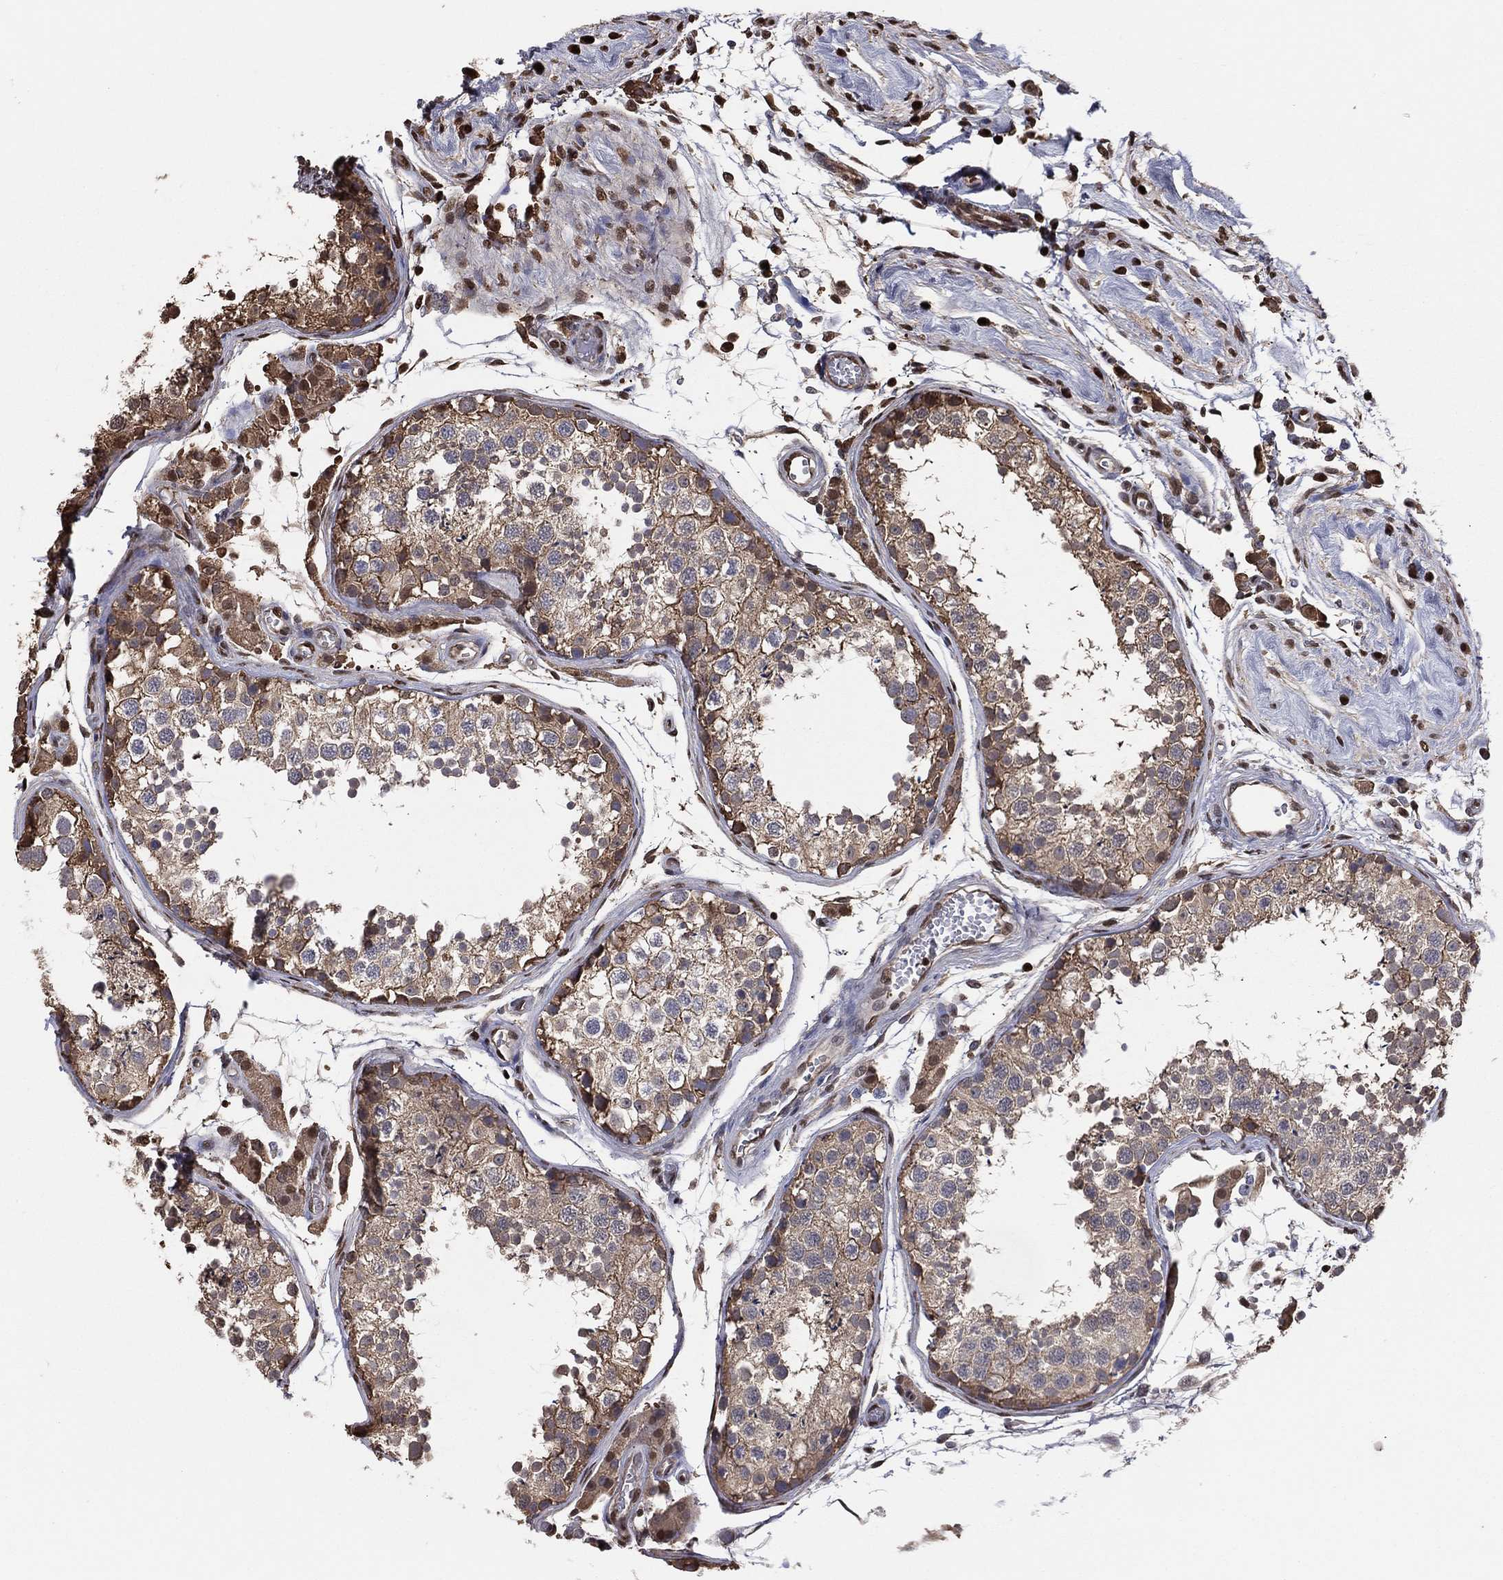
{"staining": {"intensity": "moderate", "quantity": "25%-75%", "location": "cytoplasmic/membranous"}, "tissue": "testis", "cell_type": "Cells in seminiferous ducts", "image_type": "normal", "snomed": [{"axis": "morphology", "description": "Normal tissue, NOS"}, {"axis": "topography", "description": "Testis"}], "caption": "A high-resolution histopathology image shows immunohistochemistry (IHC) staining of unremarkable testis, which reveals moderate cytoplasmic/membranous expression in approximately 25%-75% of cells in seminiferous ducts. The protein of interest is stained brown, and the nuclei are stained in blue (DAB IHC with brightfield microscopy, high magnification).", "gene": "GAPDH", "patient": {"sex": "male", "age": 29}}